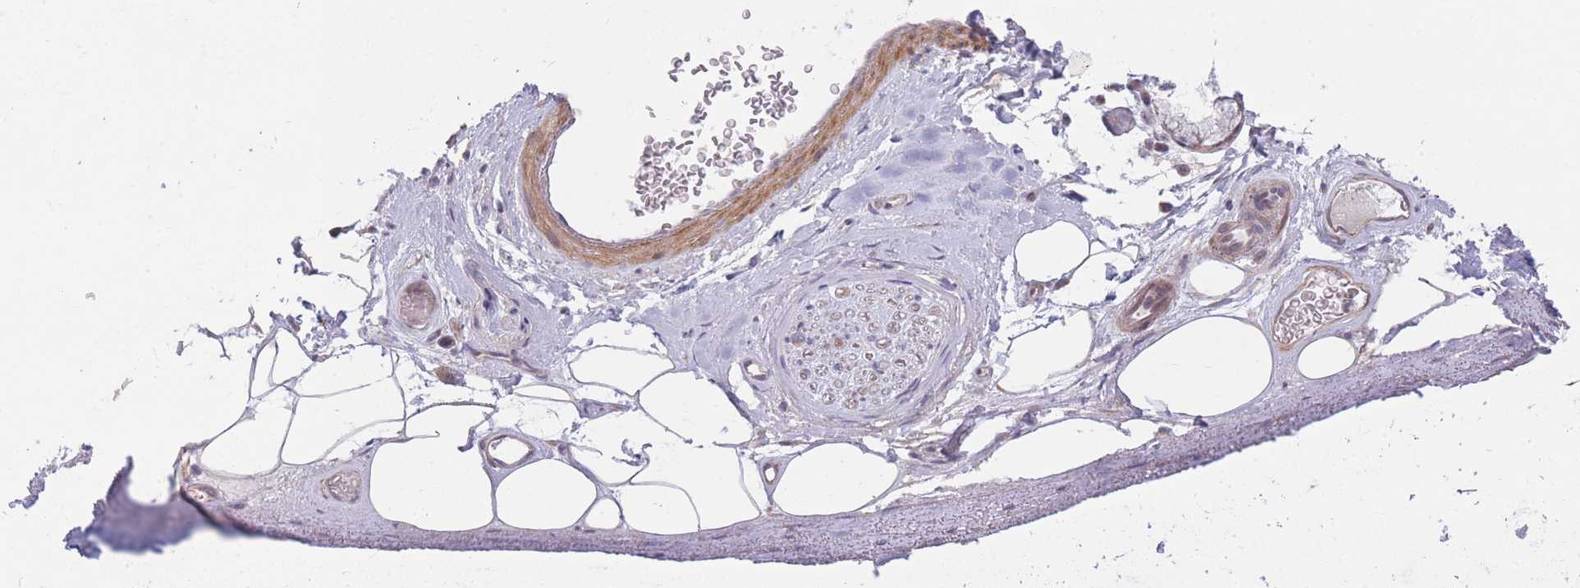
{"staining": {"intensity": "negative", "quantity": "none", "location": "none"}, "tissue": "adipose tissue", "cell_type": "Adipocytes", "image_type": "normal", "snomed": [{"axis": "morphology", "description": "Normal tissue, NOS"}, {"axis": "topography", "description": "Cartilage tissue"}], "caption": "The image shows no significant positivity in adipocytes of adipose tissue.", "gene": "CCNQ", "patient": {"sex": "male", "age": 81}}